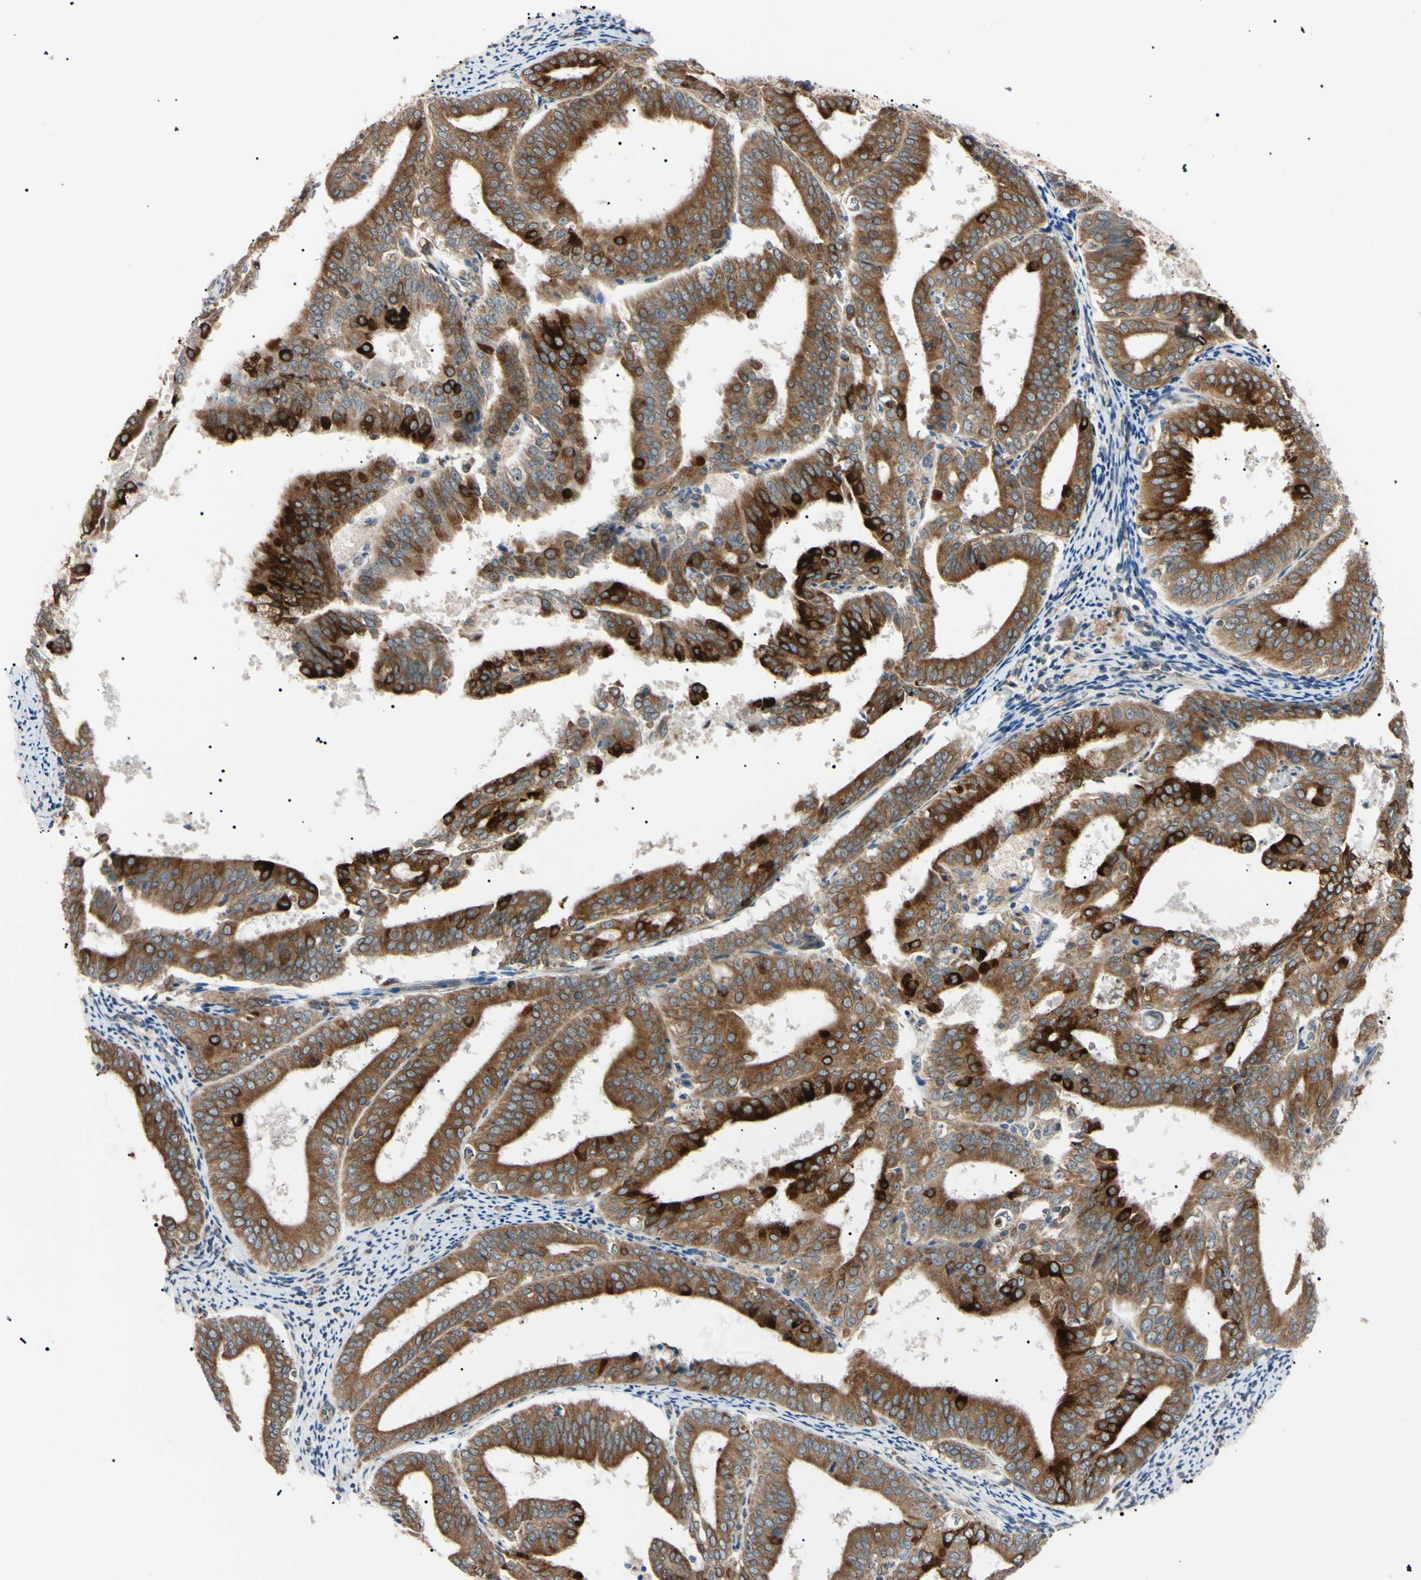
{"staining": {"intensity": "strong", "quantity": ">75%", "location": "cytoplasmic/membranous"}, "tissue": "endometrial cancer", "cell_type": "Tumor cells", "image_type": "cancer", "snomed": [{"axis": "morphology", "description": "Adenocarcinoma, NOS"}, {"axis": "topography", "description": "Endometrium"}], "caption": "Approximately >75% of tumor cells in endometrial cancer (adenocarcinoma) demonstrate strong cytoplasmic/membranous protein positivity as visualized by brown immunohistochemical staining.", "gene": "VAPA", "patient": {"sex": "female", "age": 63}}